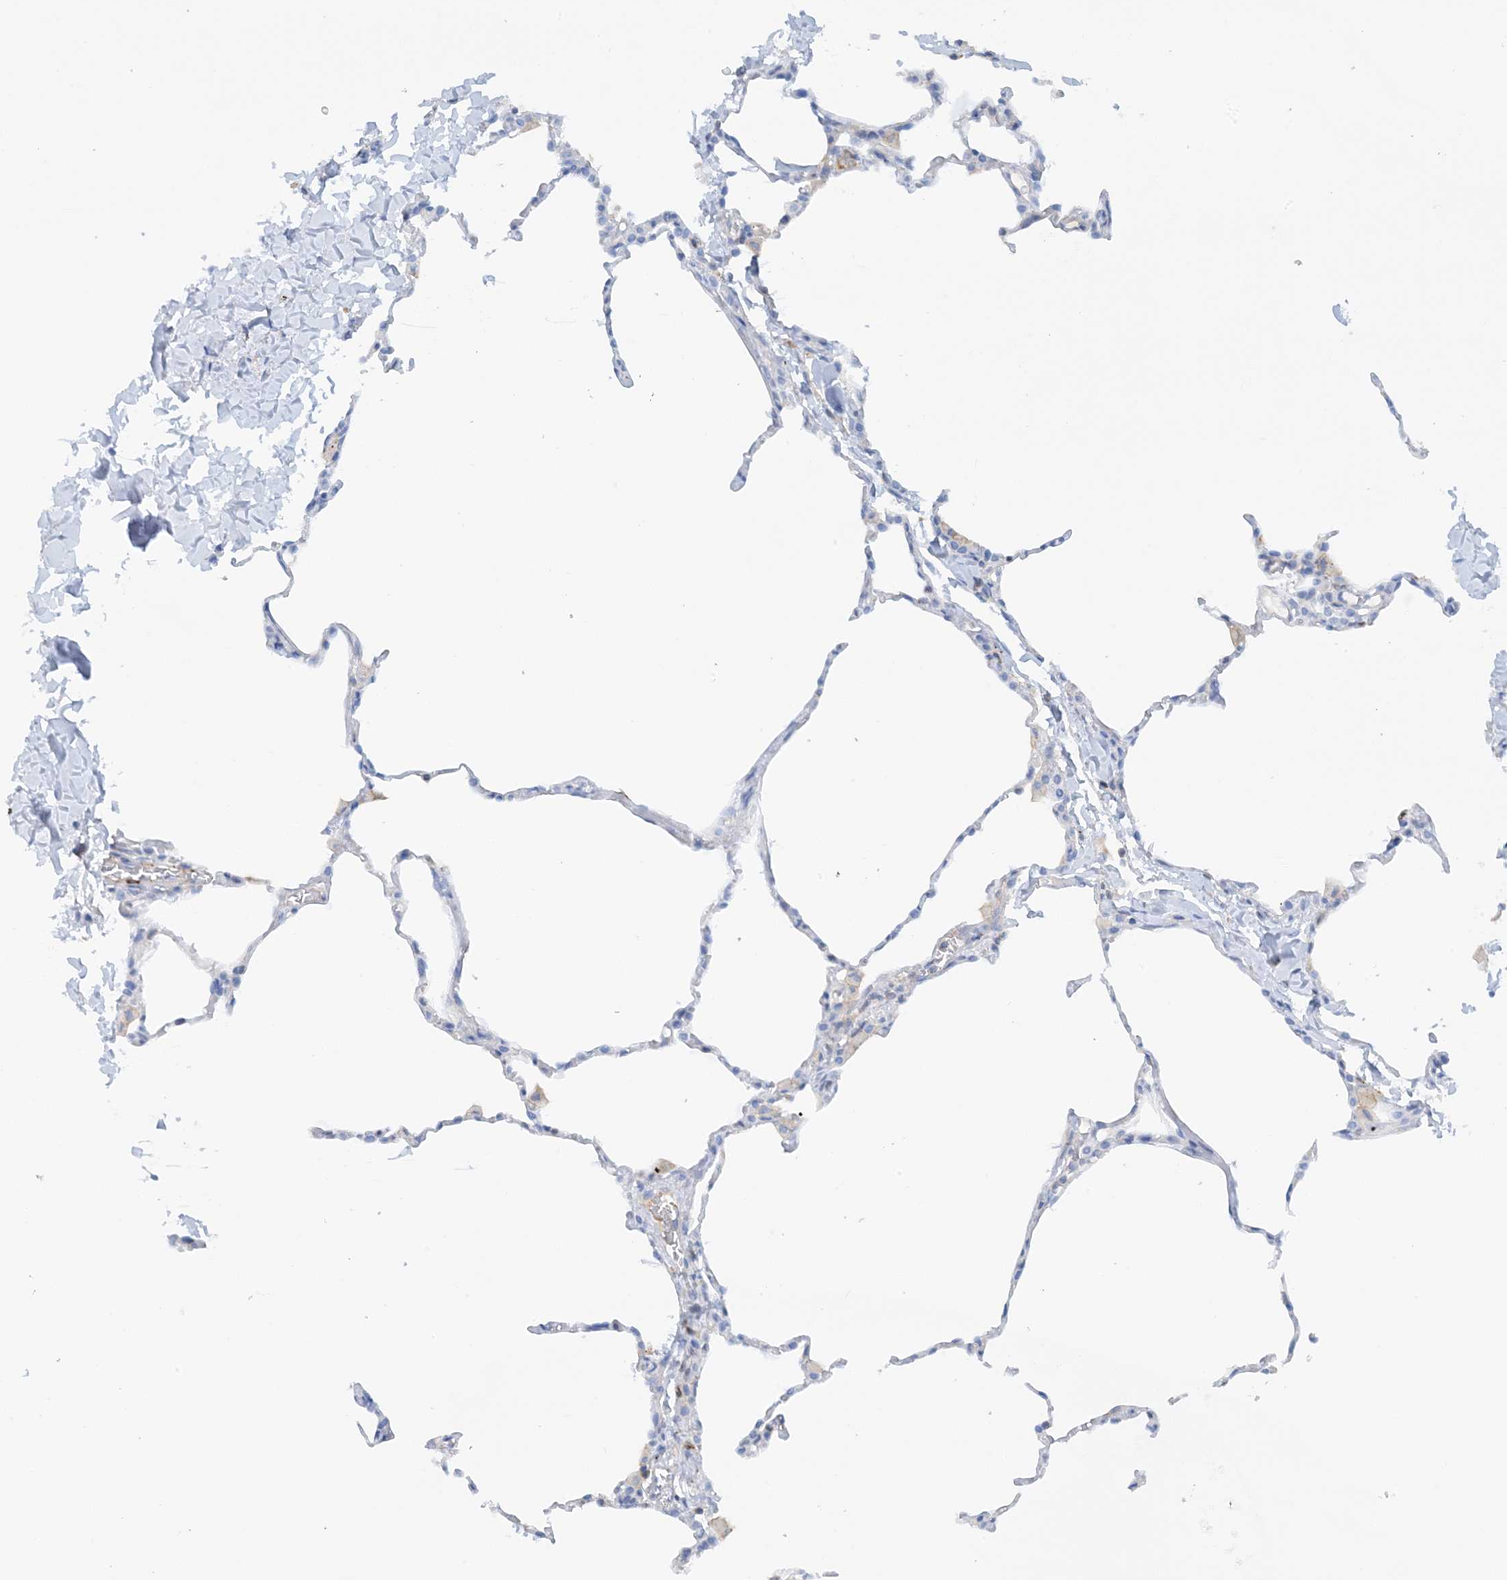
{"staining": {"intensity": "negative", "quantity": "none", "location": "none"}, "tissue": "lung", "cell_type": "Alveolar cells", "image_type": "normal", "snomed": [{"axis": "morphology", "description": "Normal tissue, NOS"}, {"axis": "topography", "description": "Lung"}], "caption": "DAB immunohistochemical staining of benign lung displays no significant positivity in alveolar cells. Nuclei are stained in blue.", "gene": "CALHM5", "patient": {"sex": "male", "age": 20}}